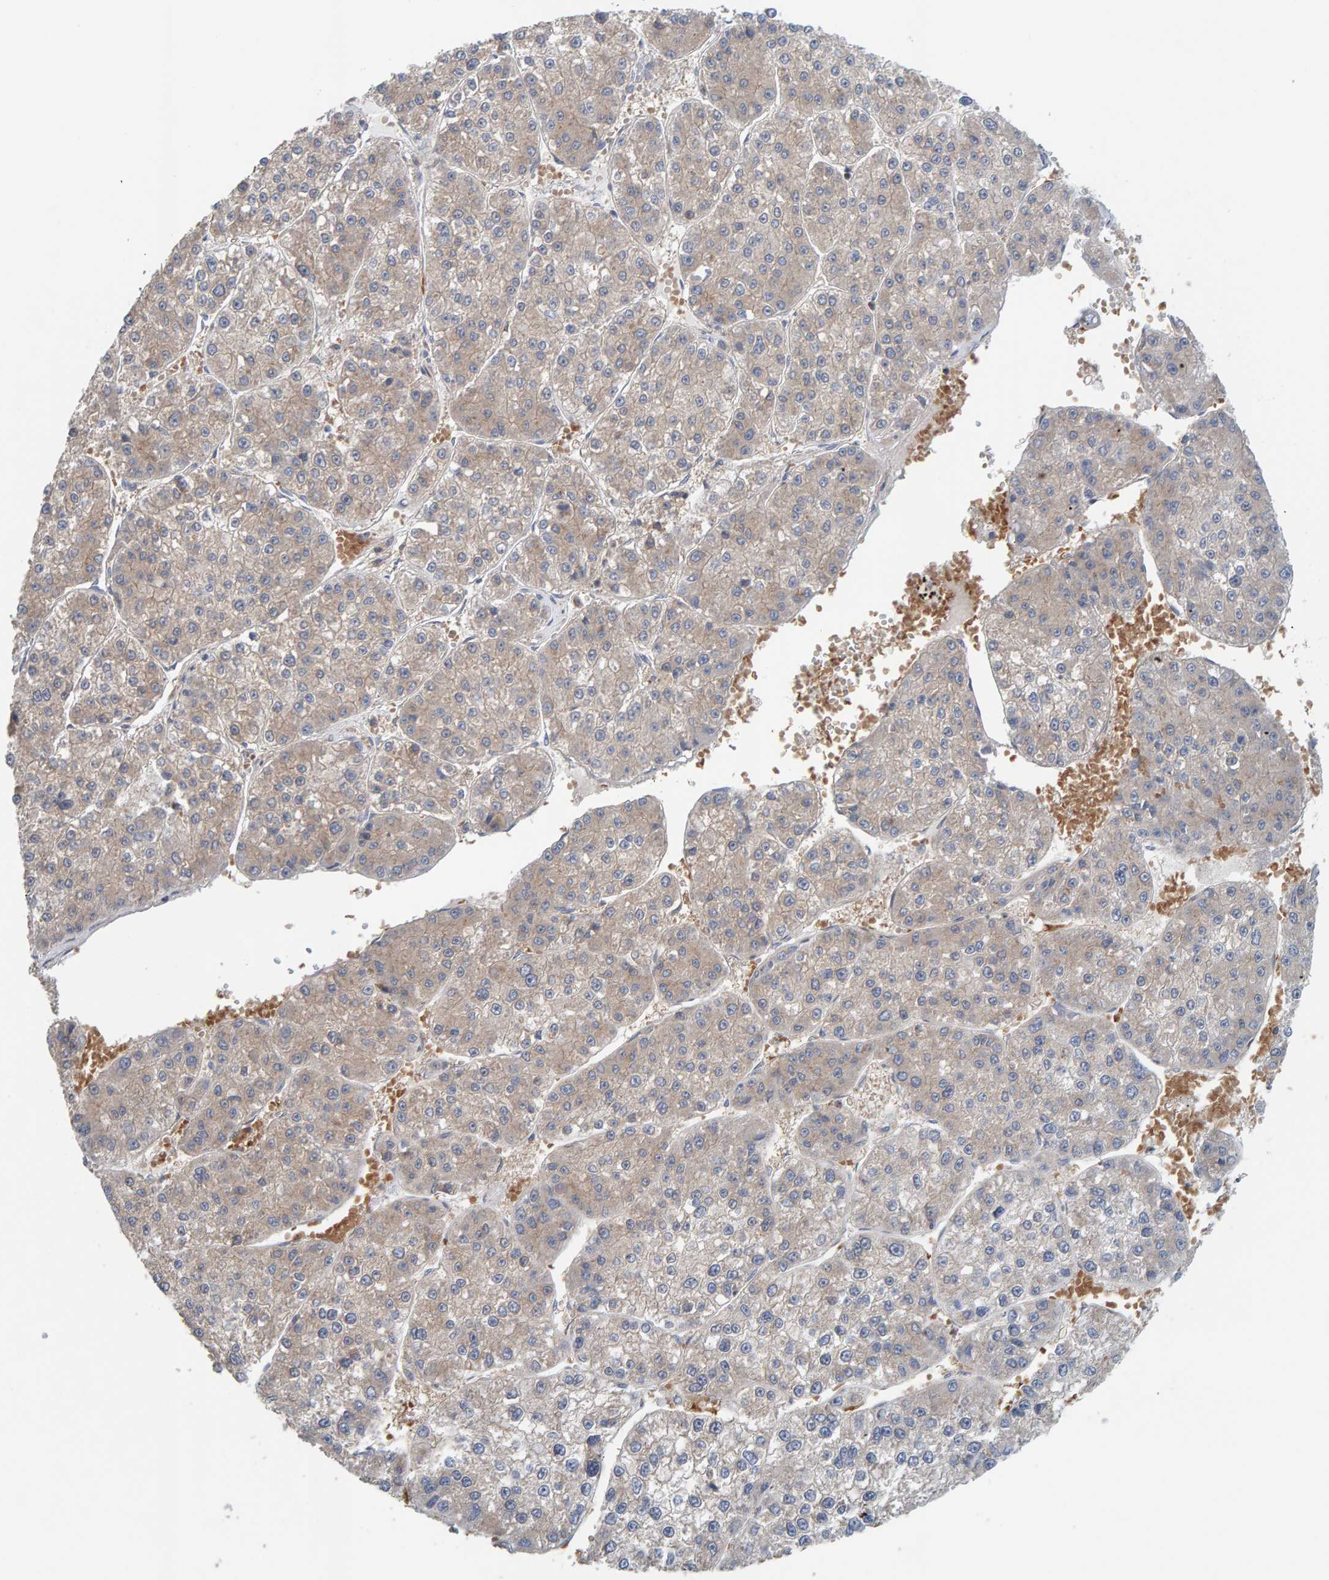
{"staining": {"intensity": "weak", "quantity": "25%-75%", "location": "cytoplasmic/membranous"}, "tissue": "liver cancer", "cell_type": "Tumor cells", "image_type": "cancer", "snomed": [{"axis": "morphology", "description": "Carcinoma, Hepatocellular, NOS"}, {"axis": "topography", "description": "Liver"}], "caption": "Immunohistochemical staining of hepatocellular carcinoma (liver) demonstrates low levels of weak cytoplasmic/membranous staining in approximately 25%-75% of tumor cells.", "gene": "UBAP1", "patient": {"sex": "female", "age": 73}}